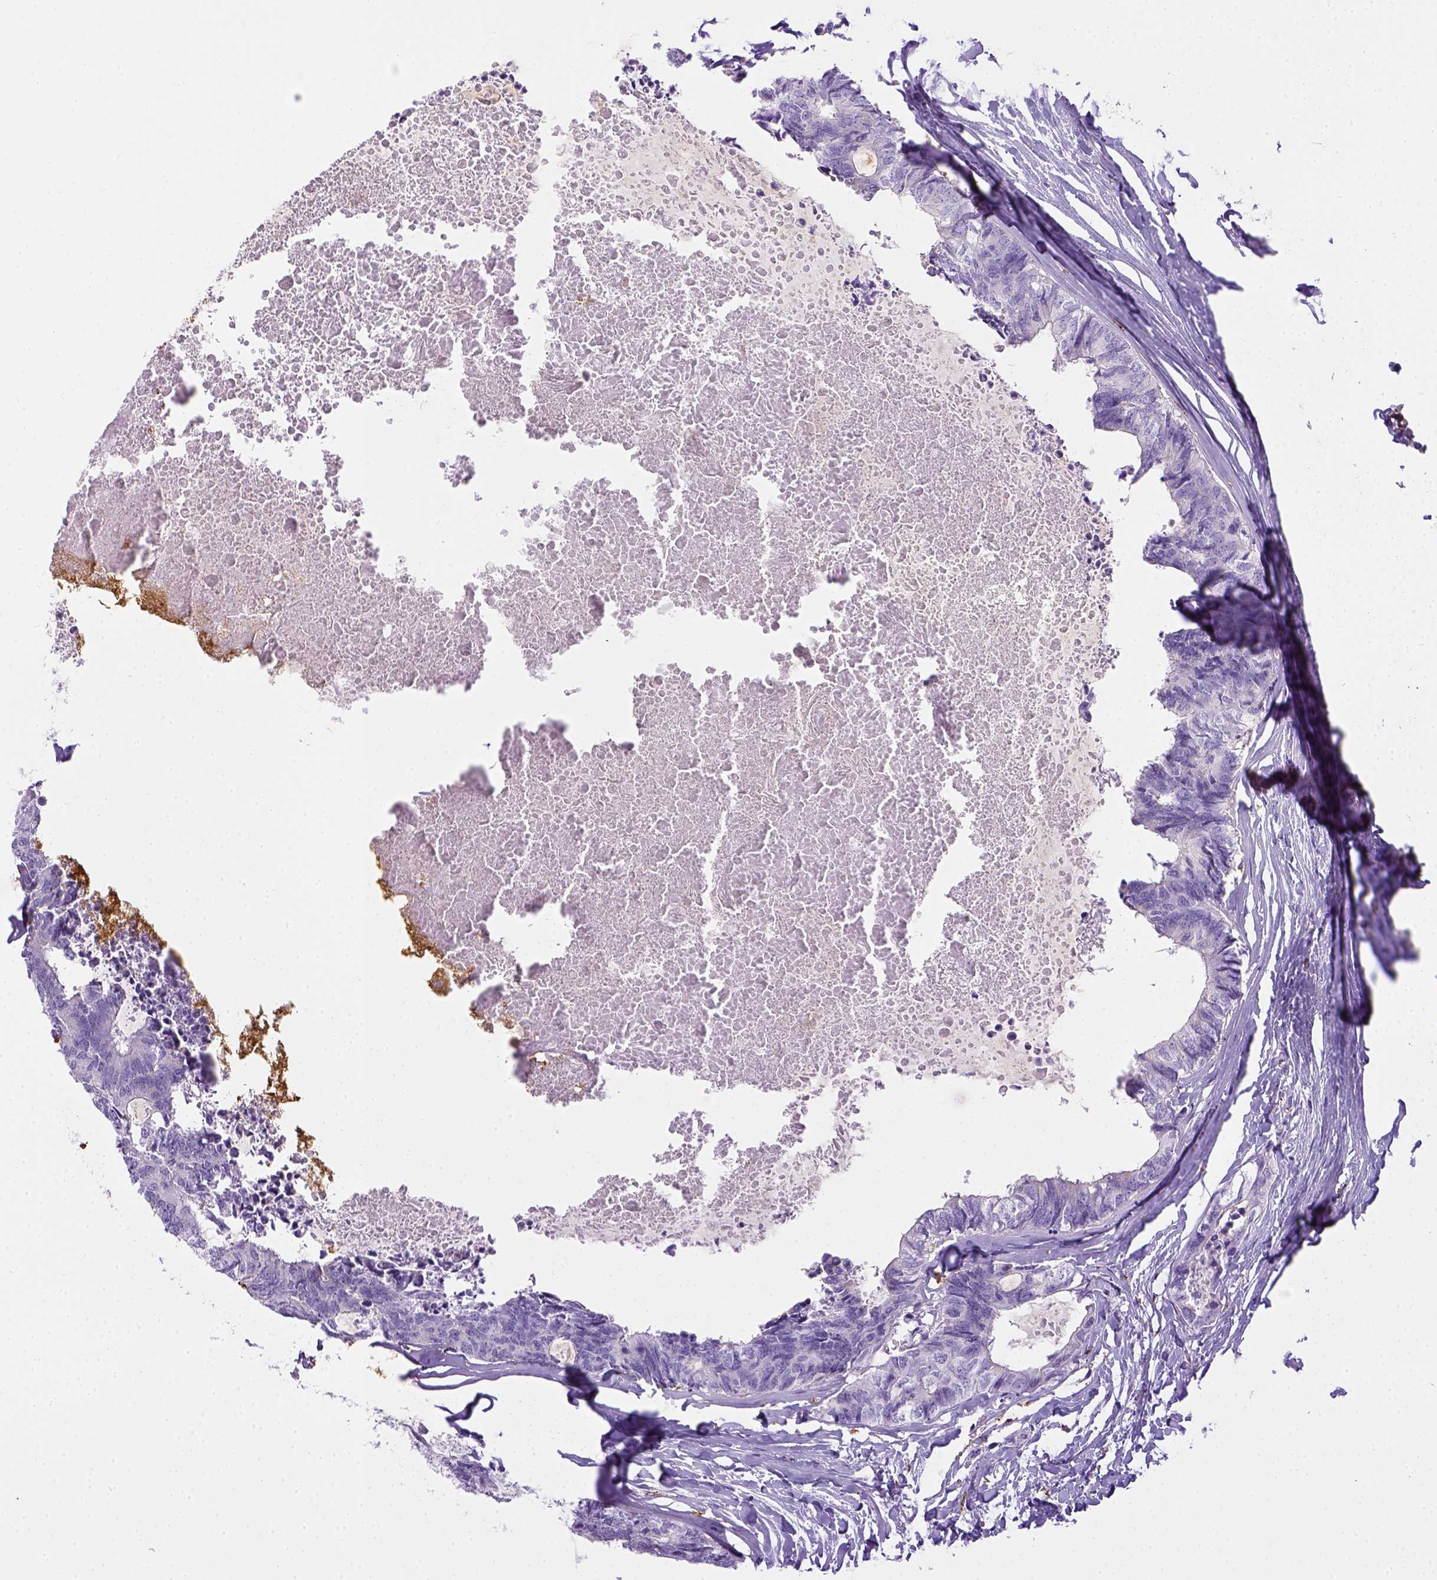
{"staining": {"intensity": "negative", "quantity": "none", "location": "none"}, "tissue": "colorectal cancer", "cell_type": "Tumor cells", "image_type": "cancer", "snomed": [{"axis": "morphology", "description": "Adenocarcinoma, NOS"}, {"axis": "topography", "description": "Colon"}, {"axis": "topography", "description": "Rectum"}], "caption": "DAB (3,3'-diaminobenzidine) immunohistochemical staining of human colorectal adenocarcinoma demonstrates no significant staining in tumor cells.", "gene": "CD68", "patient": {"sex": "male", "age": 57}}